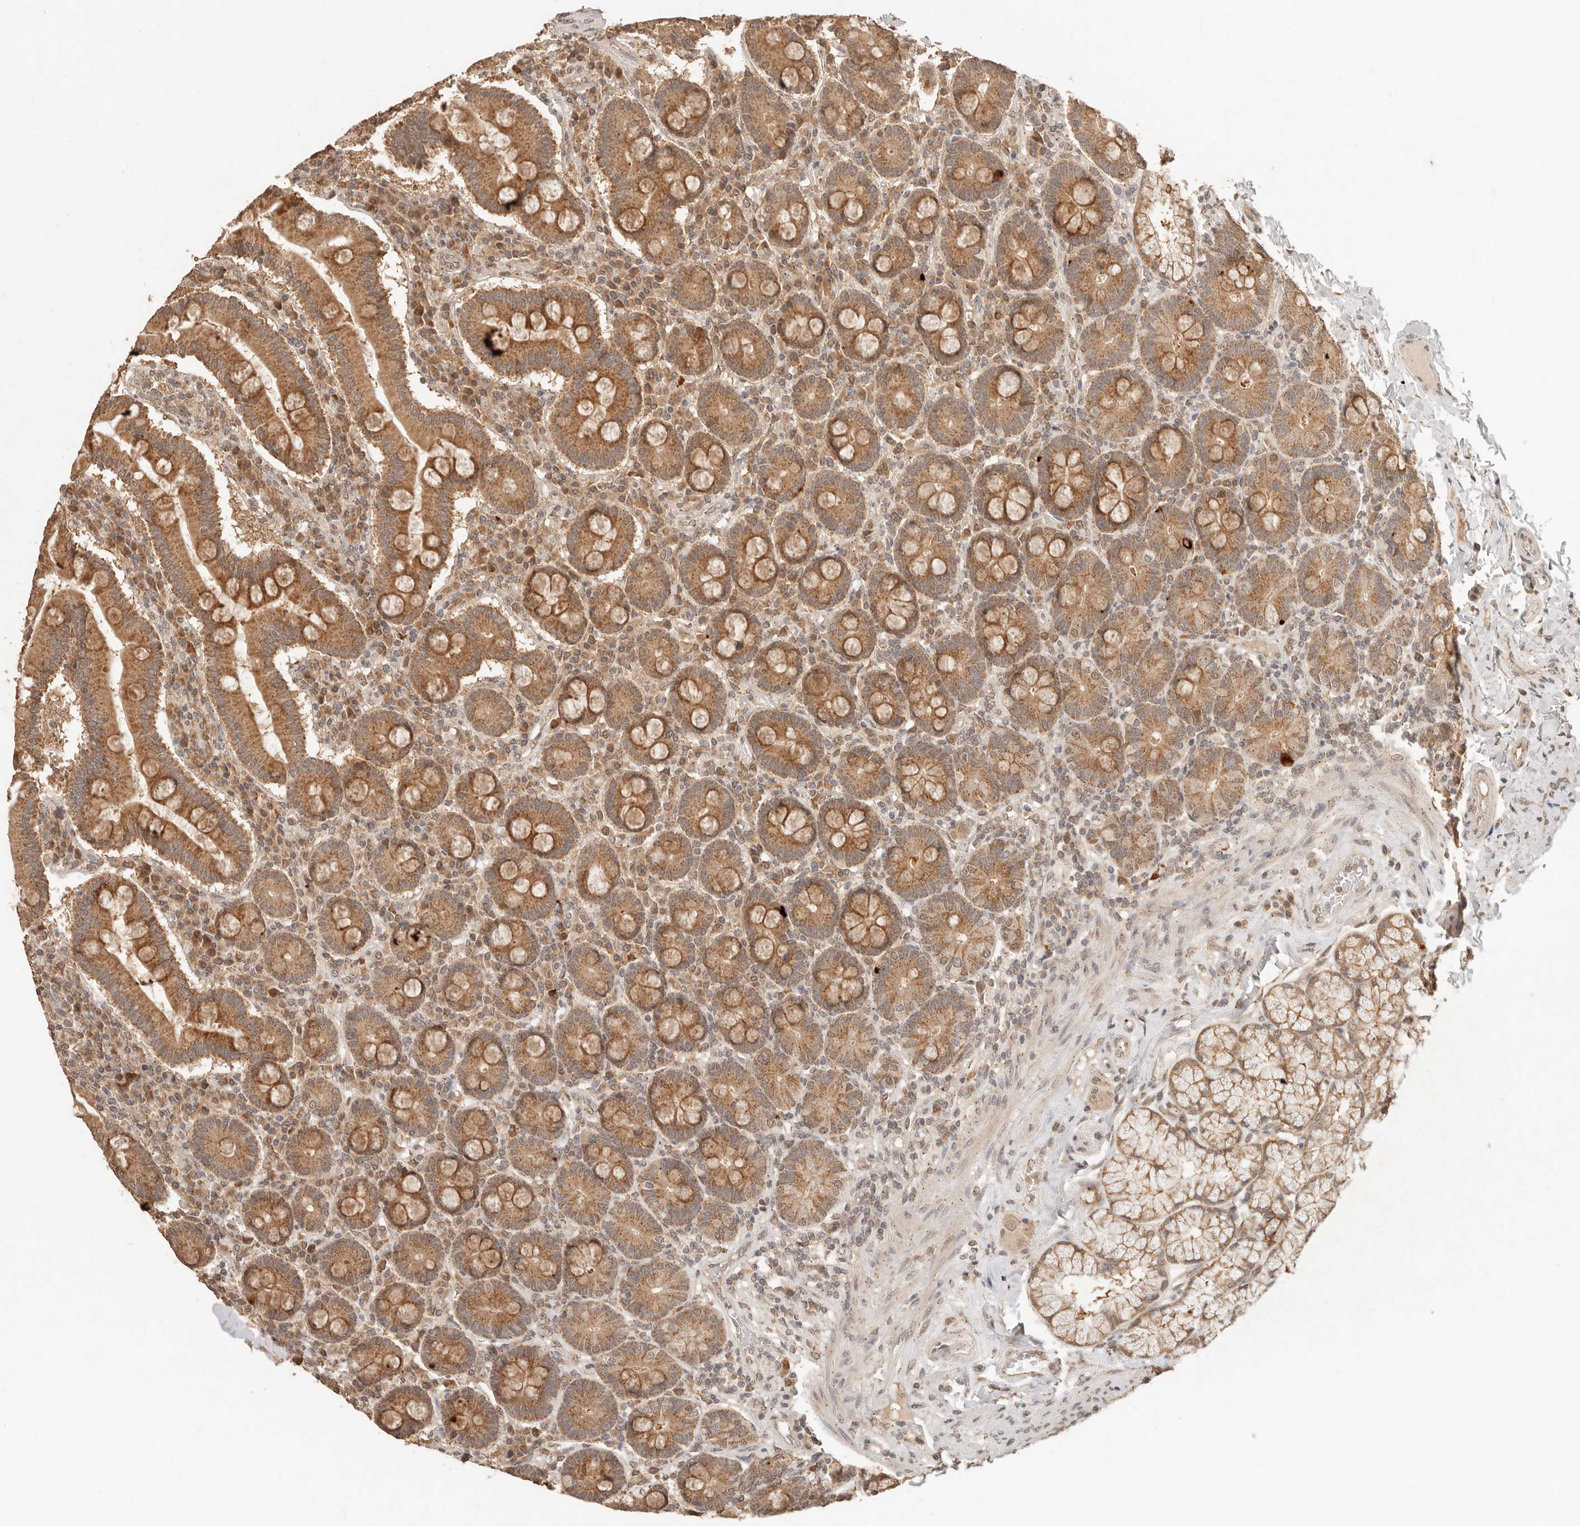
{"staining": {"intensity": "strong", "quantity": ">75%", "location": "cytoplasmic/membranous"}, "tissue": "duodenum", "cell_type": "Glandular cells", "image_type": "normal", "snomed": [{"axis": "morphology", "description": "Normal tissue, NOS"}, {"axis": "topography", "description": "Duodenum"}], "caption": "About >75% of glandular cells in normal human duodenum display strong cytoplasmic/membranous protein positivity as visualized by brown immunohistochemical staining.", "gene": "LMO4", "patient": {"sex": "male", "age": 50}}